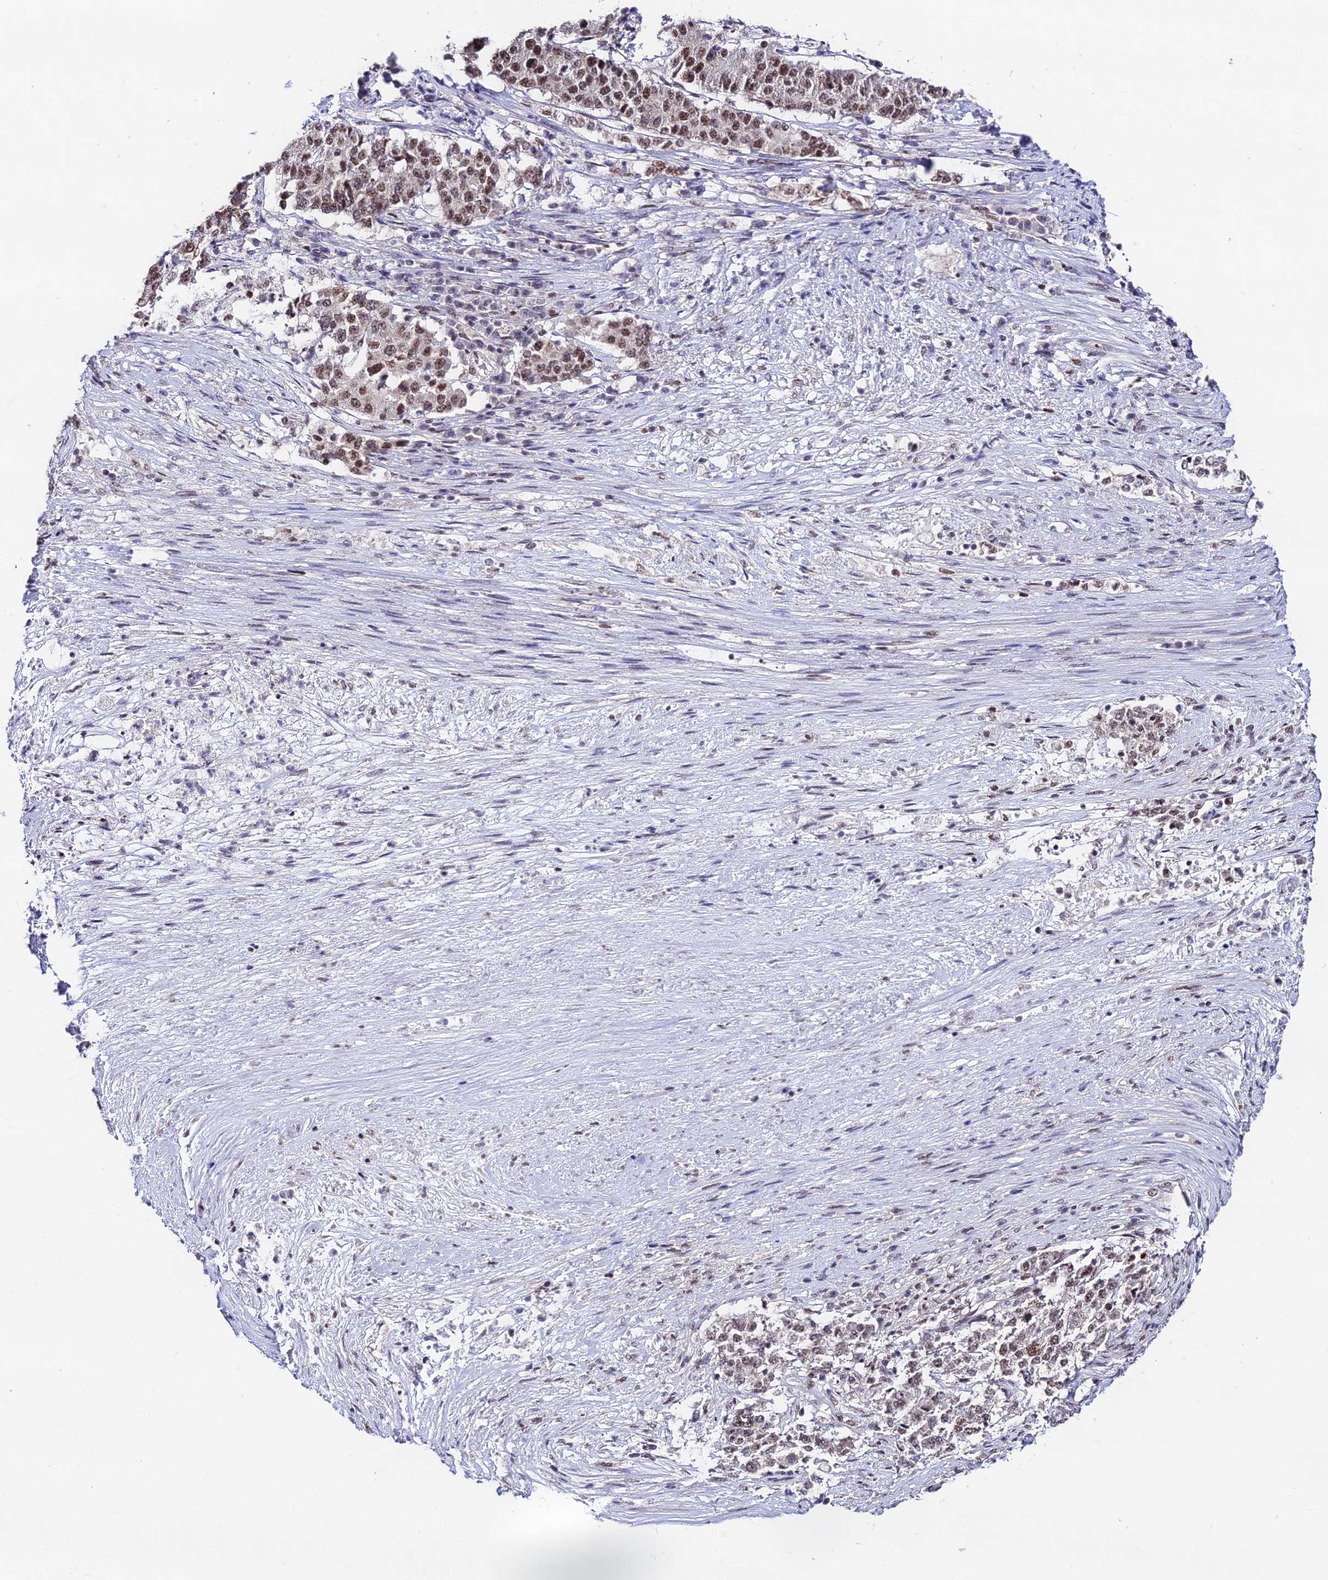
{"staining": {"intensity": "weak", "quantity": ">75%", "location": "nuclear"}, "tissue": "stomach cancer", "cell_type": "Tumor cells", "image_type": "cancer", "snomed": [{"axis": "morphology", "description": "Adenocarcinoma, NOS"}, {"axis": "topography", "description": "Stomach"}], "caption": "The image displays immunohistochemical staining of stomach adenocarcinoma. There is weak nuclear expression is seen in about >75% of tumor cells.", "gene": "THOC7", "patient": {"sex": "male", "age": 59}}